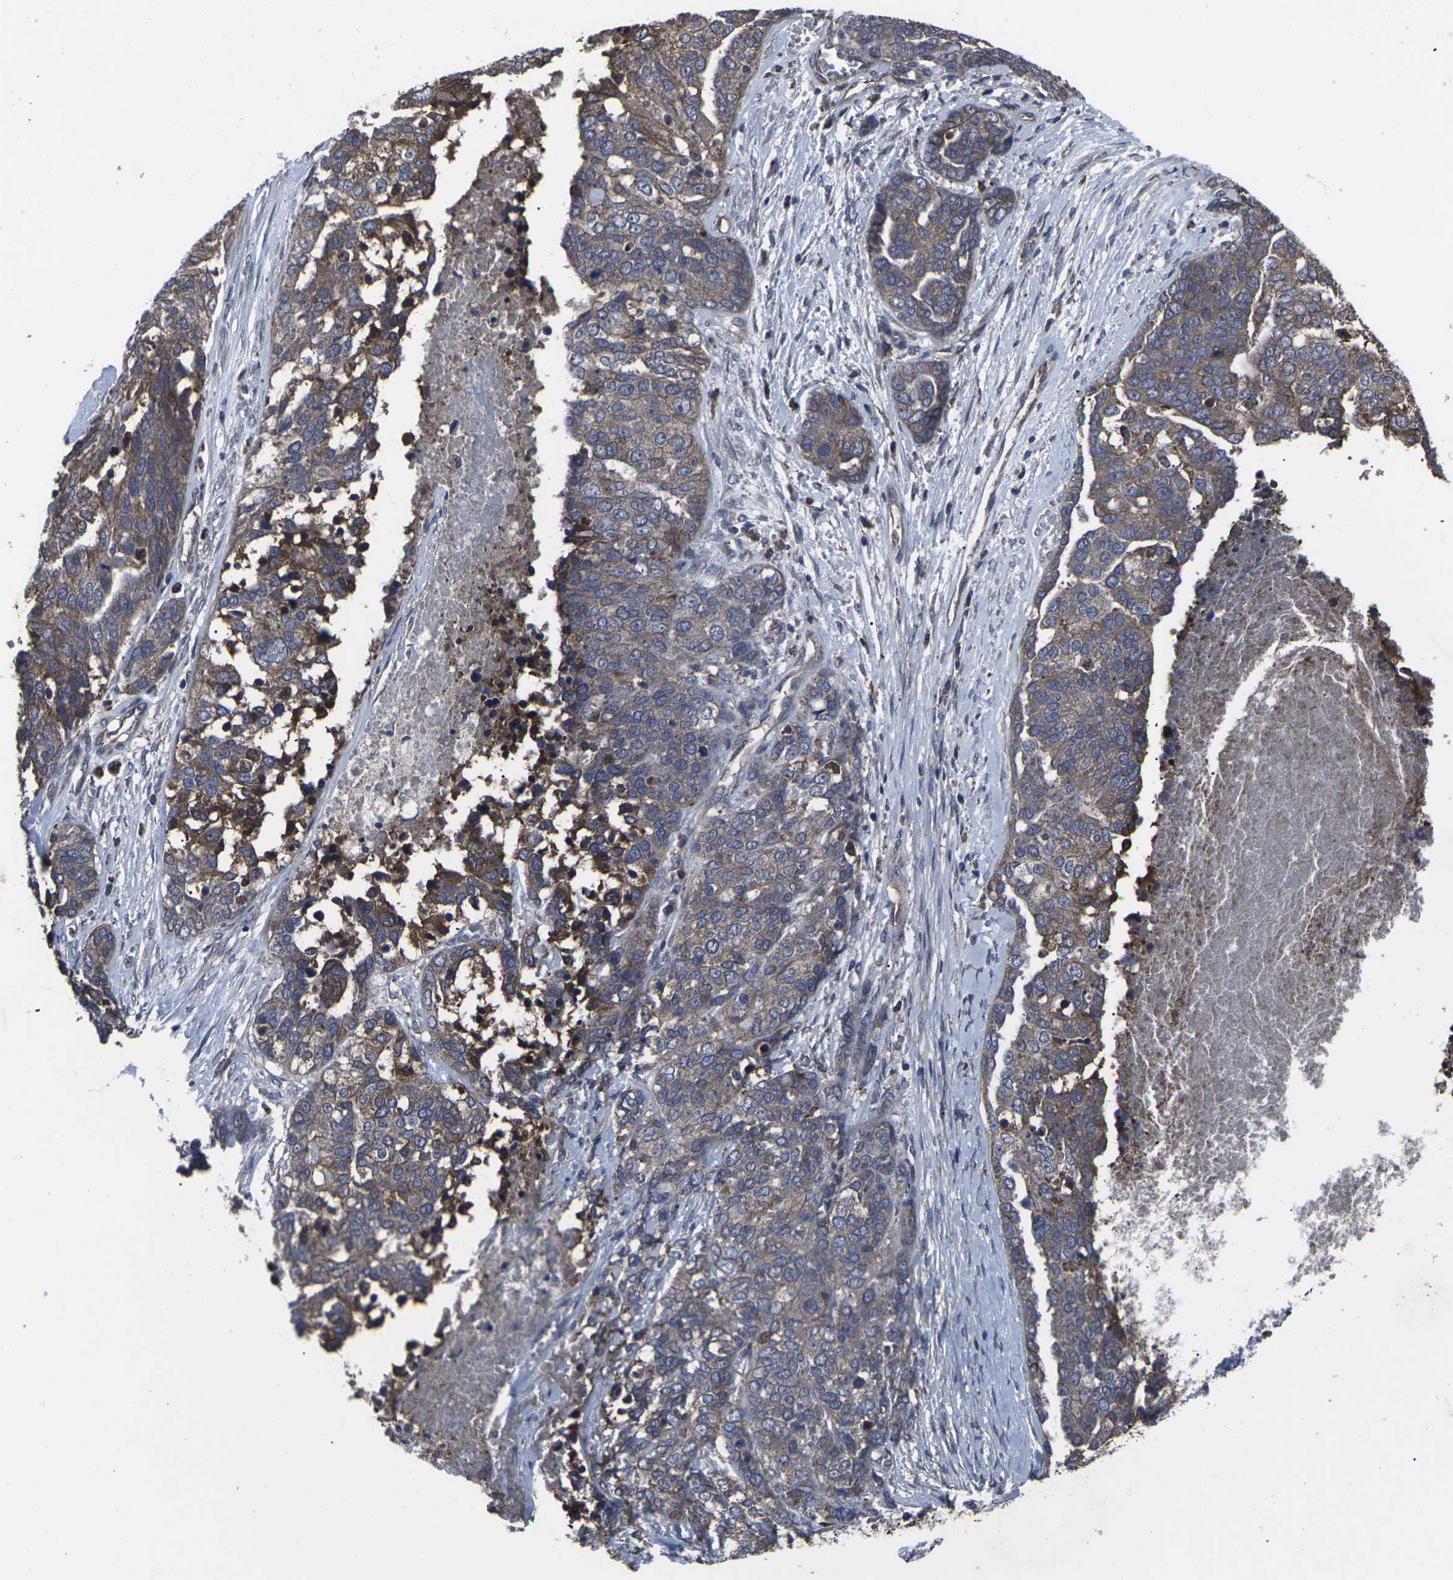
{"staining": {"intensity": "moderate", "quantity": ">75%", "location": "cytoplasmic/membranous"}, "tissue": "ovarian cancer", "cell_type": "Tumor cells", "image_type": "cancer", "snomed": [{"axis": "morphology", "description": "Cystadenocarcinoma, serous, NOS"}, {"axis": "topography", "description": "Ovary"}], "caption": "Moderate cytoplasmic/membranous positivity is present in about >75% of tumor cells in ovarian cancer. The protein is shown in brown color, while the nuclei are stained blue.", "gene": "MAPKAPK2", "patient": {"sex": "female", "age": 44}}